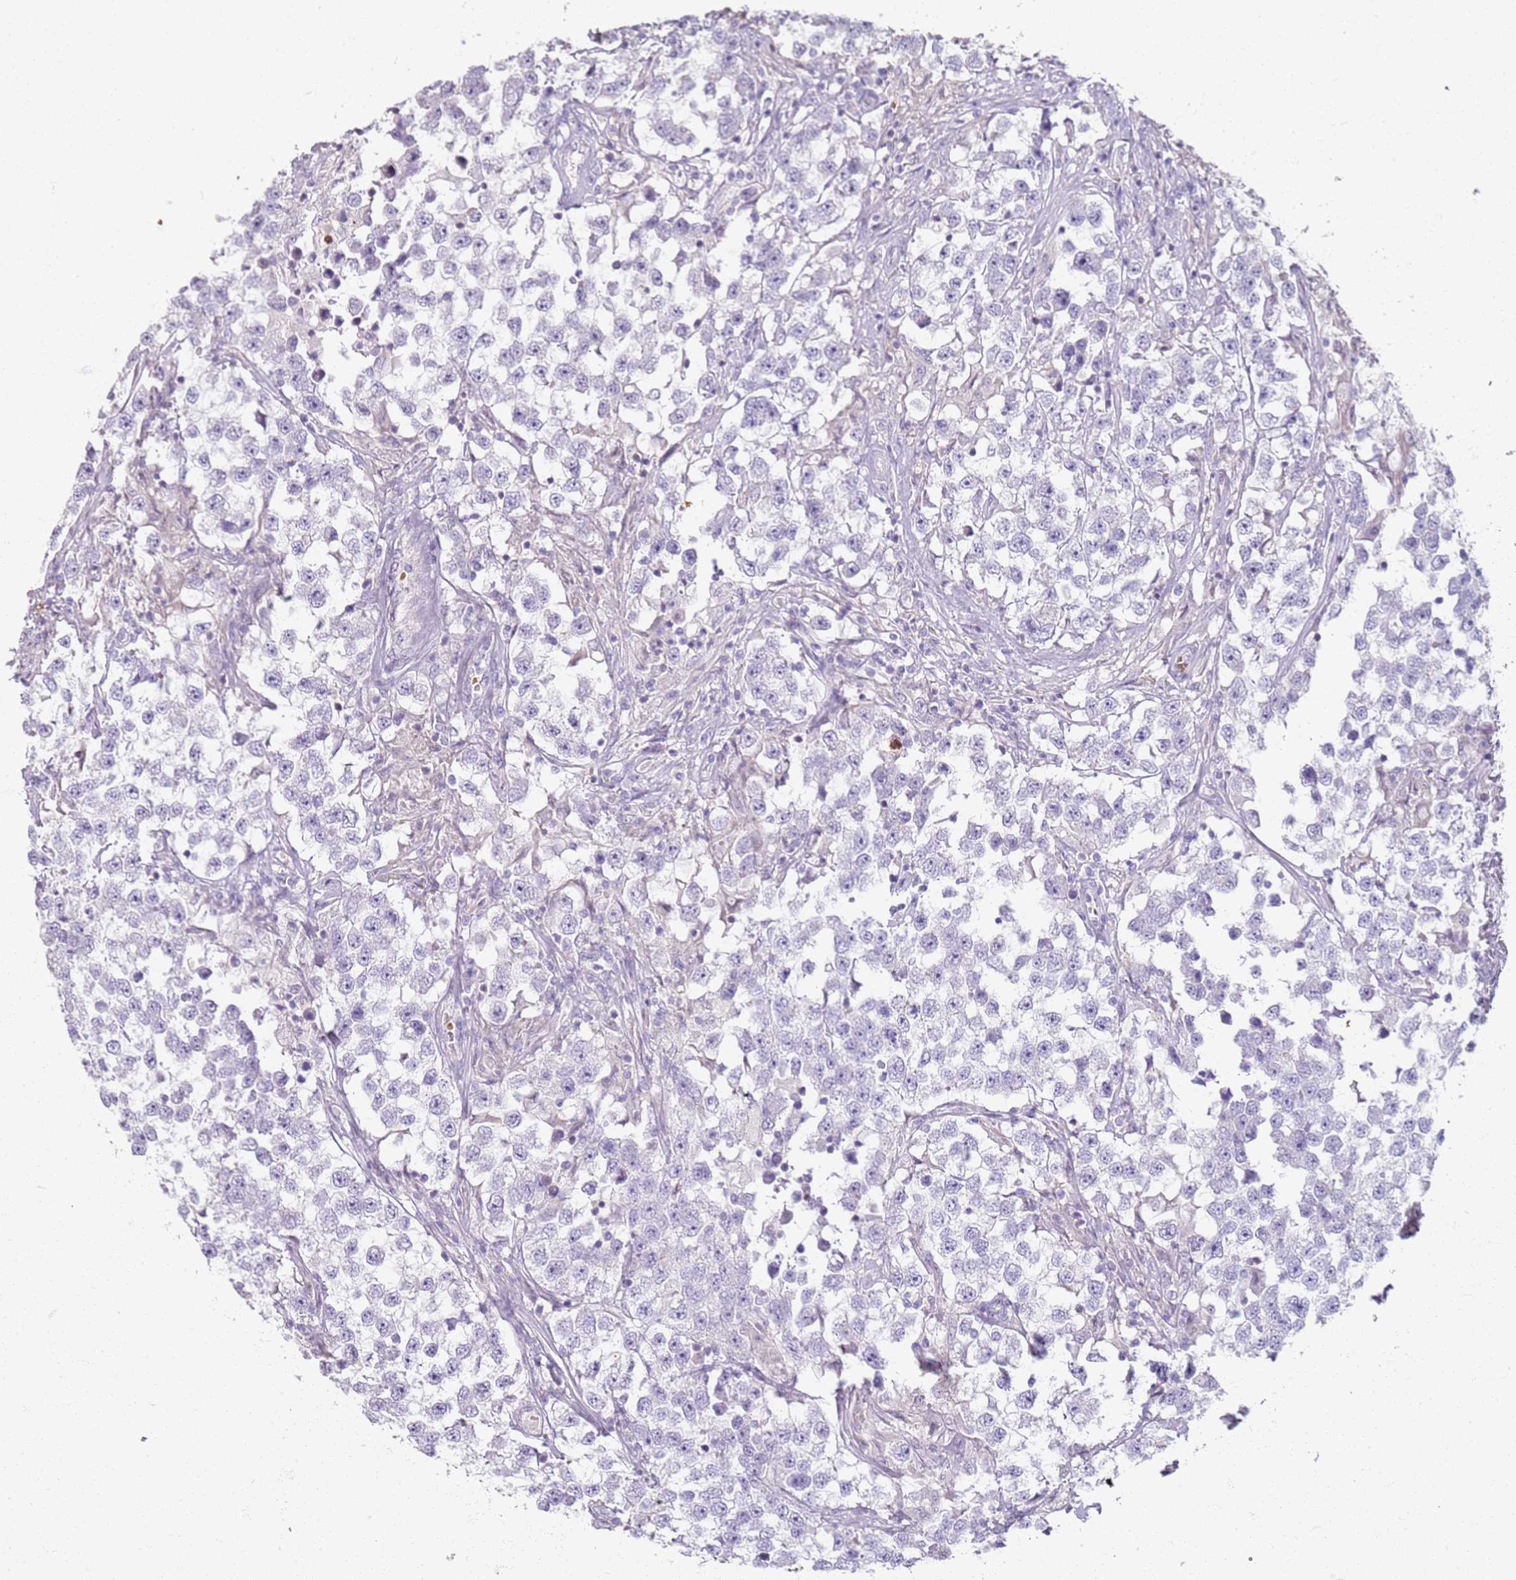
{"staining": {"intensity": "negative", "quantity": "none", "location": "none"}, "tissue": "testis cancer", "cell_type": "Tumor cells", "image_type": "cancer", "snomed": [{"axis": "morphology", "description": "Seminoma, NOS"}, {"axis": "topography", "description": "Testis"}], "caption": "High magnification brightfield microscopy of testis cancer stained with DAB (brown) and counterstained with hematoxylin (blue): tumor cells show no significant positivity.", "gene": "CD40LG", "patient": {"sex": "male", "age": 46}}